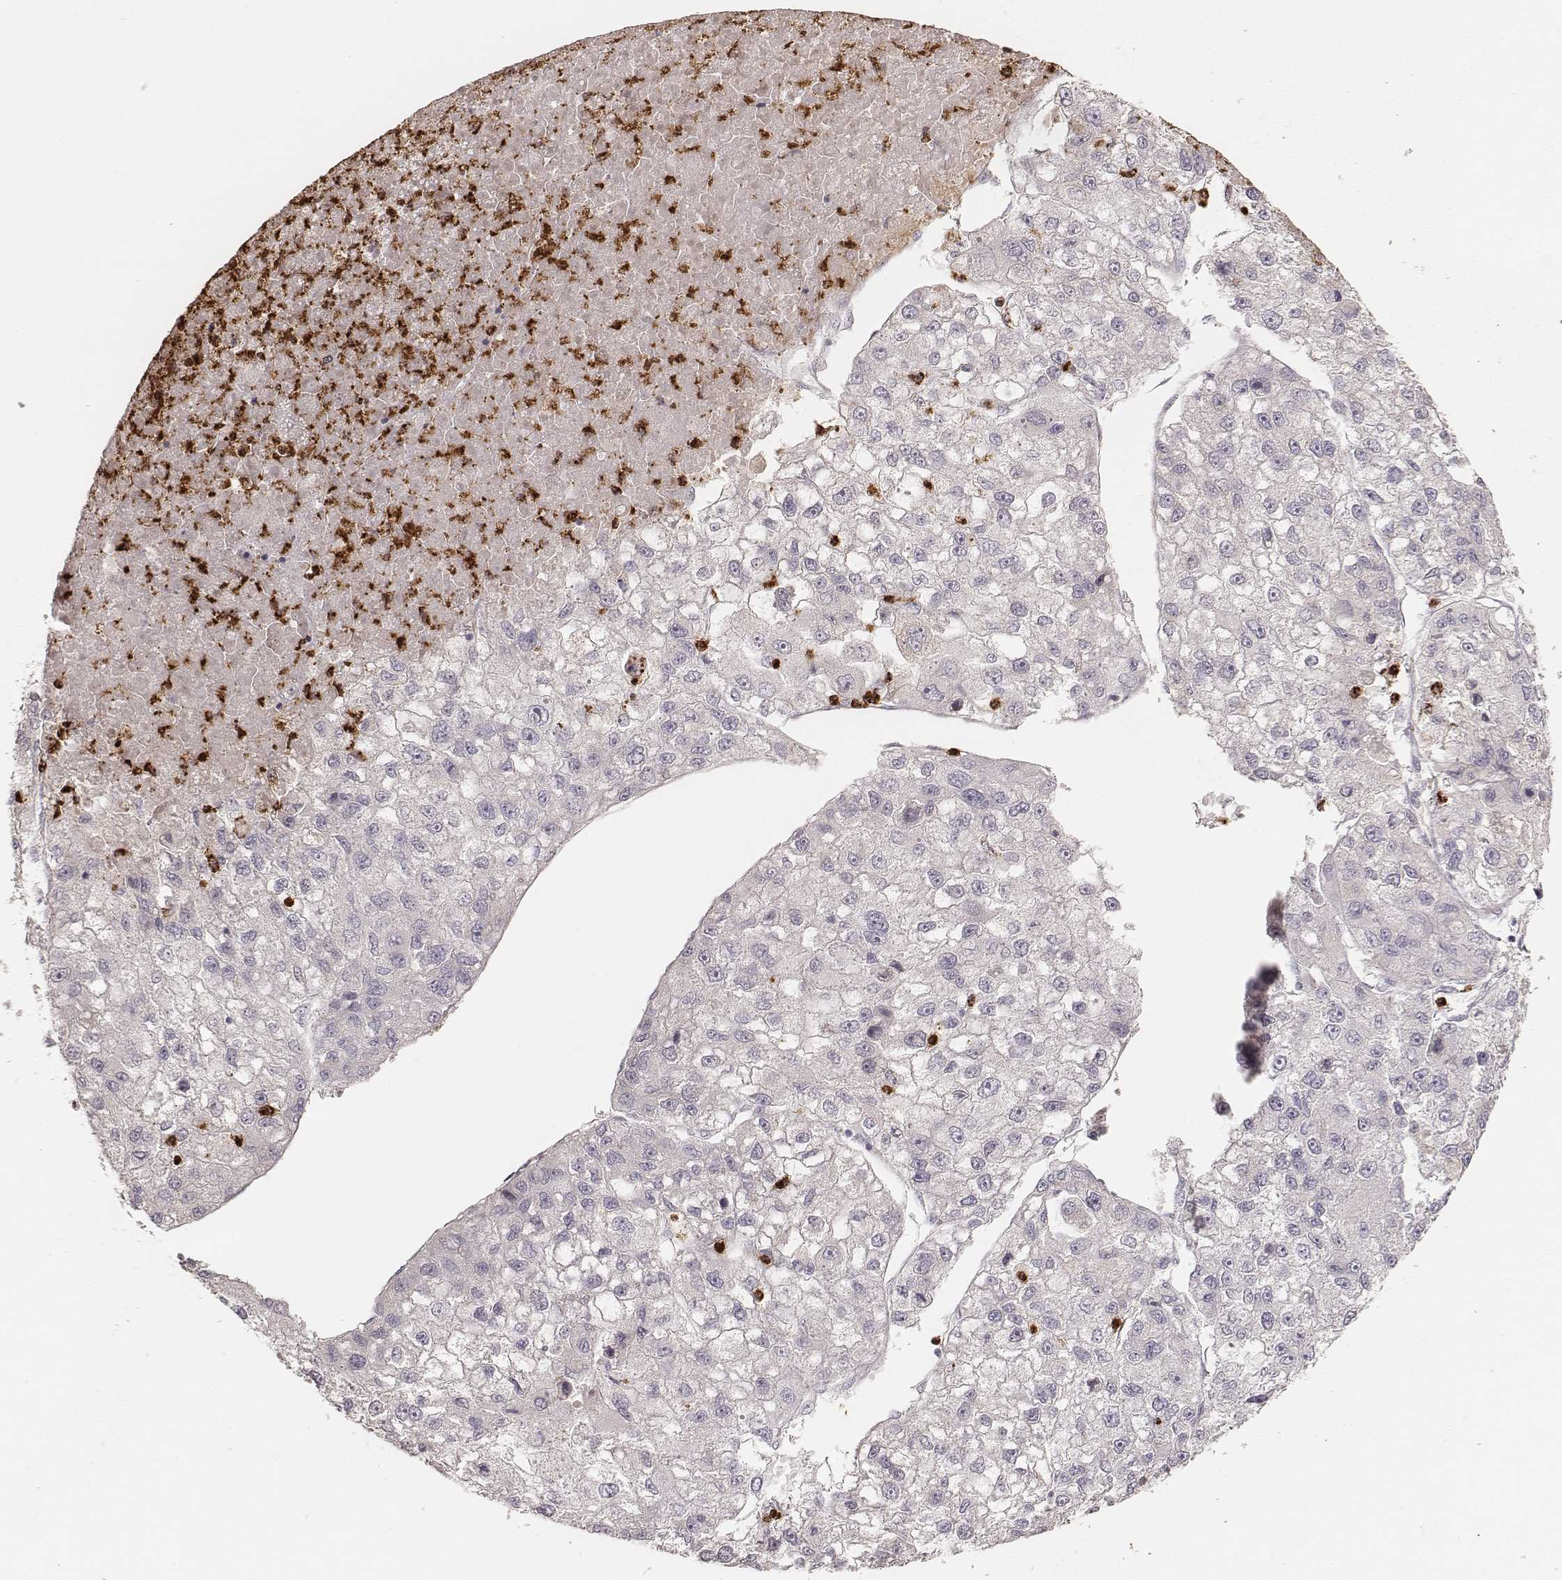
{"staining": {"intensity": "negative", "quantity": "none", "location": "none"}, "tissue": "liver cancer", "cell_type": "Tumor cells", "image_type": "cancer", "snomed": [{"axis": "morphology", "description": "Carcinoma, Hepatocellular, NOS"}, {"axis": "topography", "description": "Liver"}], "caption": "Tumor cells show no significant positivity in hepatocellular carcinoma (liver).", "gene": "ABCA7", "patient": {"sex": "male", "age": 56}}